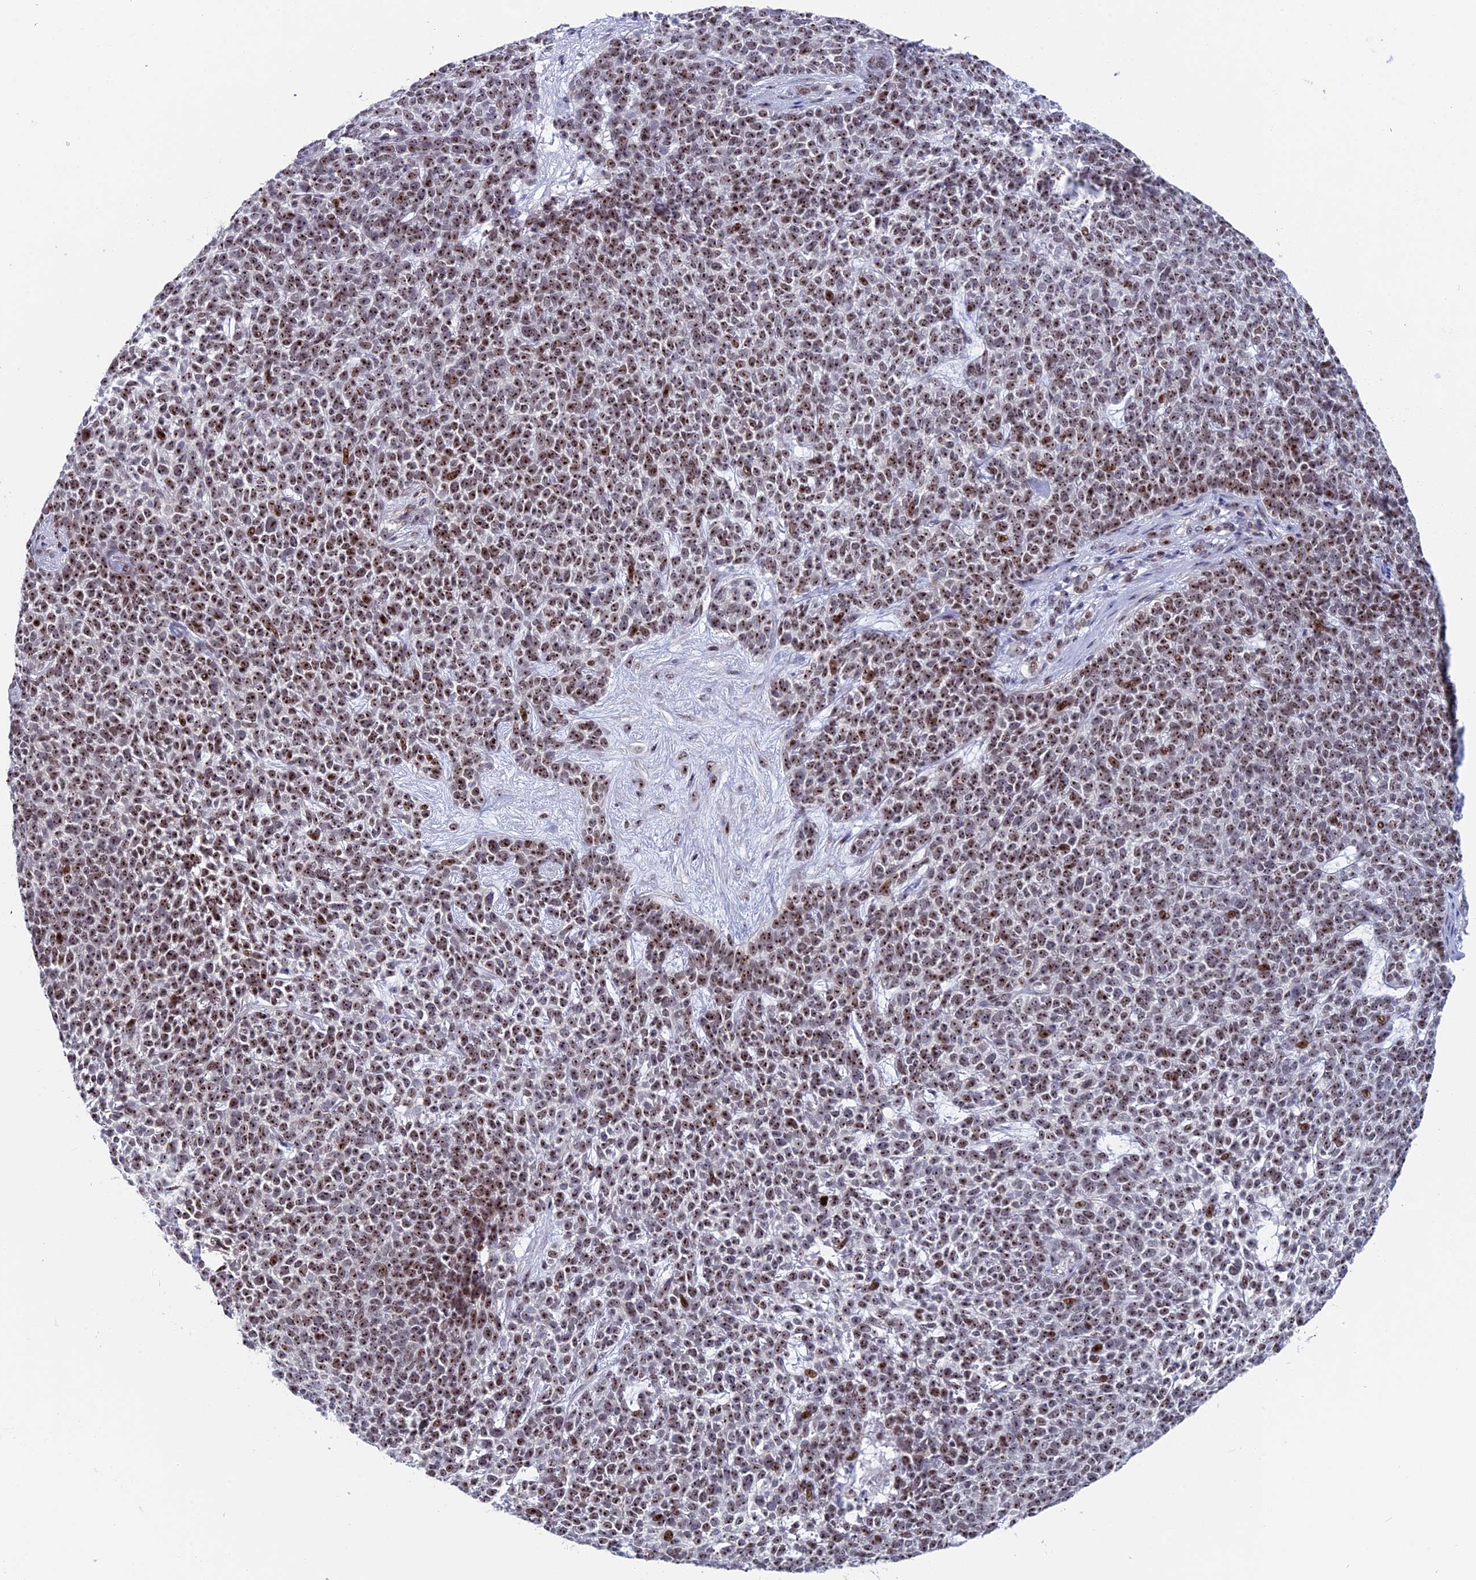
{"staining": {"intensity": "strong", "quantity": ">75%", "location": "nuclear"}, "tissue": "skin cancer", "cell_type": "Tumor cells", "image_type": "cancer", "snomed": [{"axis": "morphology", "description": "Basal cell carcinoma"}, {"axis": "topography", "description": "Skin"}], "caption": "Basal cell carcinoma (skin) stained with a brown dye reveals strong nuclear positive positivity in about >75% of tumor cells.", "gene": "CCDC86", "patient": {"sex": "female", "age": 84}}